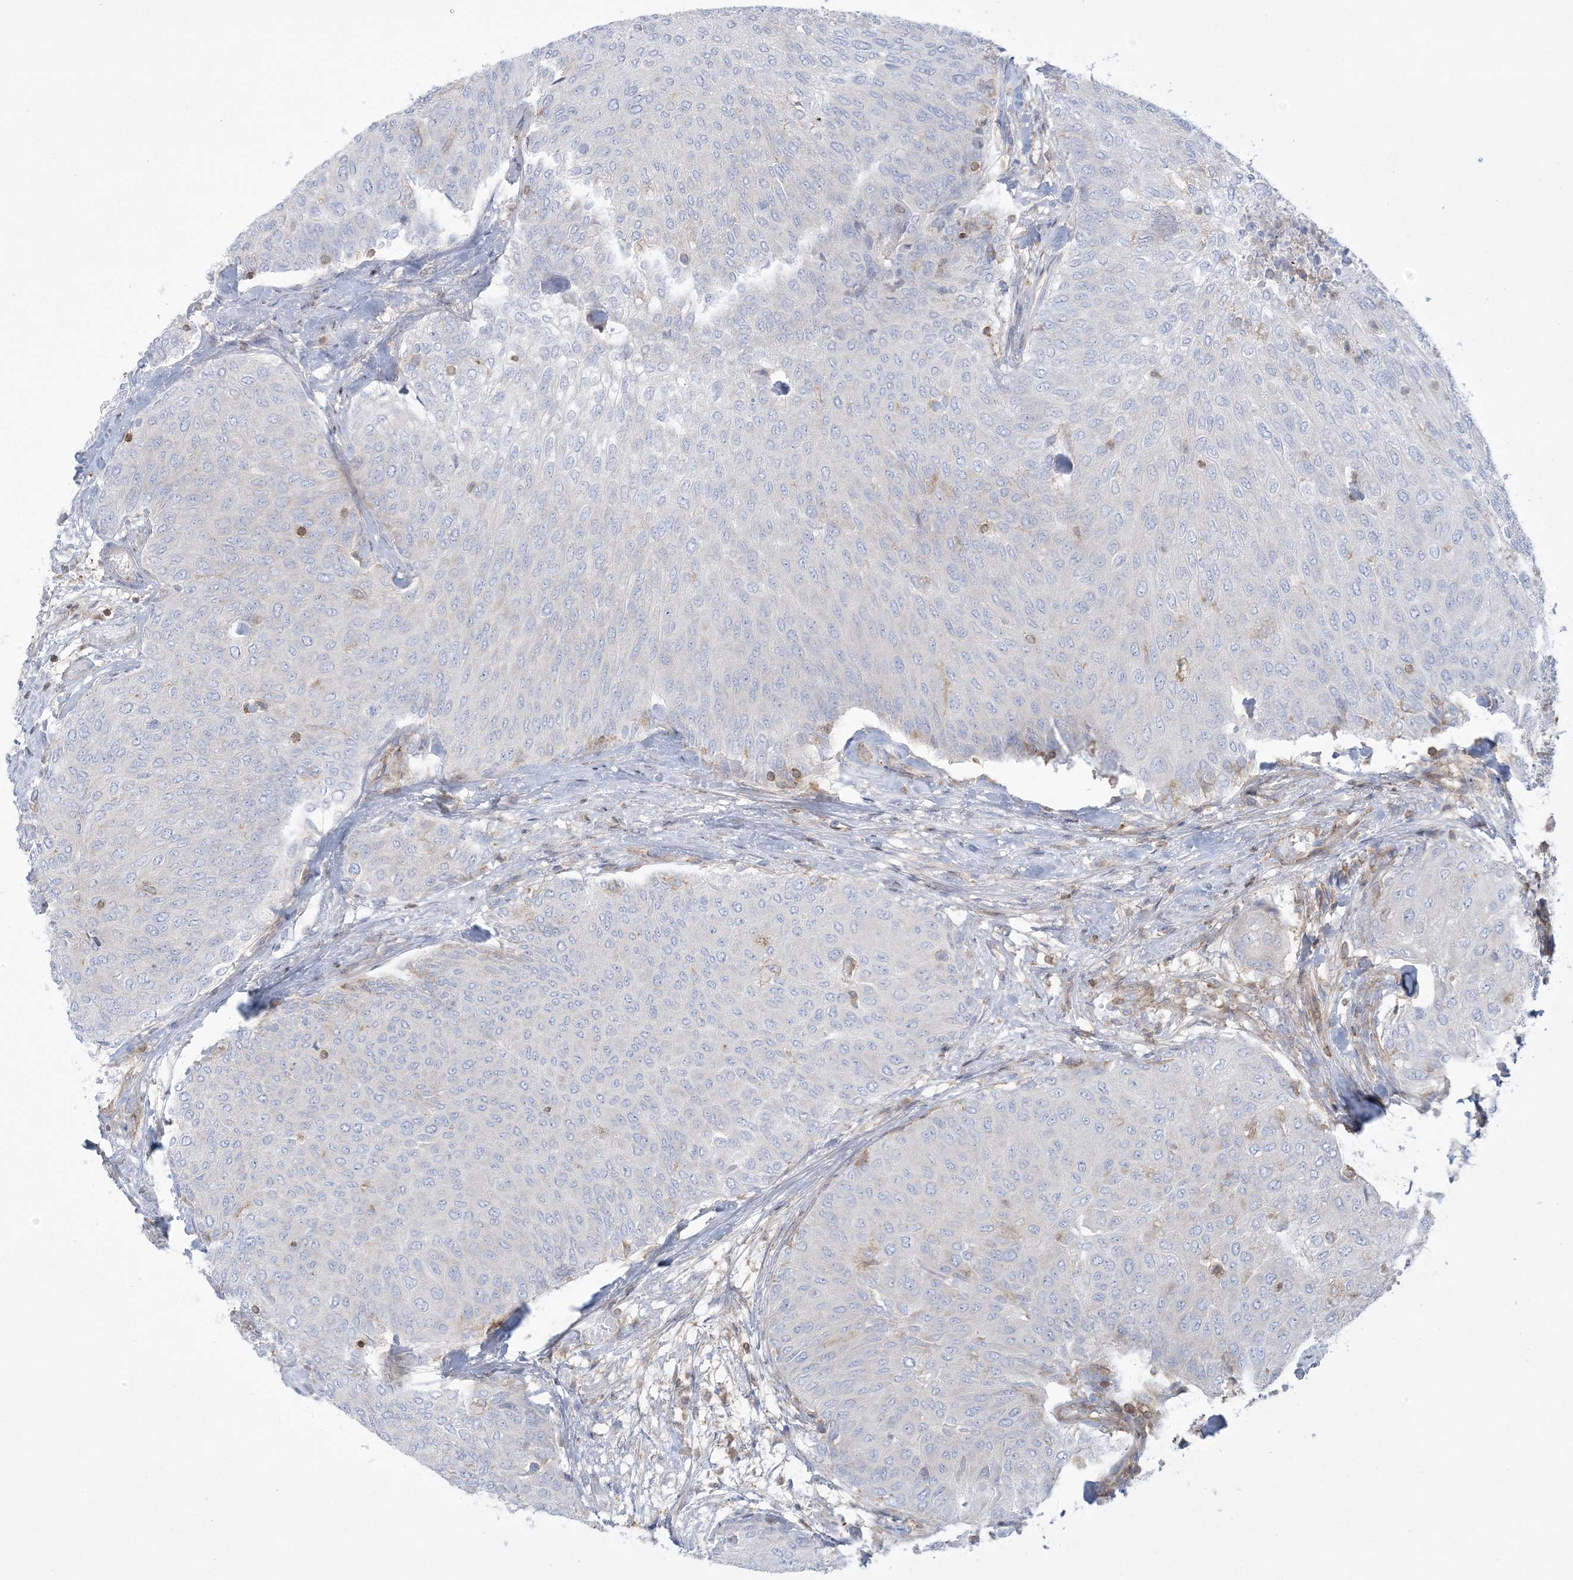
{"staining": {"intensity": "negative", "quantity": "none", "location": "none"}, "tissue": "urothelial cancer", "cell_type": "Tumor cells", "image_type": "cancer", "snomed": [{"axis": "morphology", "description": "Urothelial carcinoma, Low grade"}, {"axis": "topography", "description": "Urinary bladder"}], "caption": "Tumor cells are negative for brown protein staining in low-grade urothelial carcinoma. (Brightfield microscopy of DAB (3,3'-diaminobenzidine) immunohistochemistry at high magnification).", "gene": "ARHGAP30", "patient": {"sex": "female", "age": 79}}